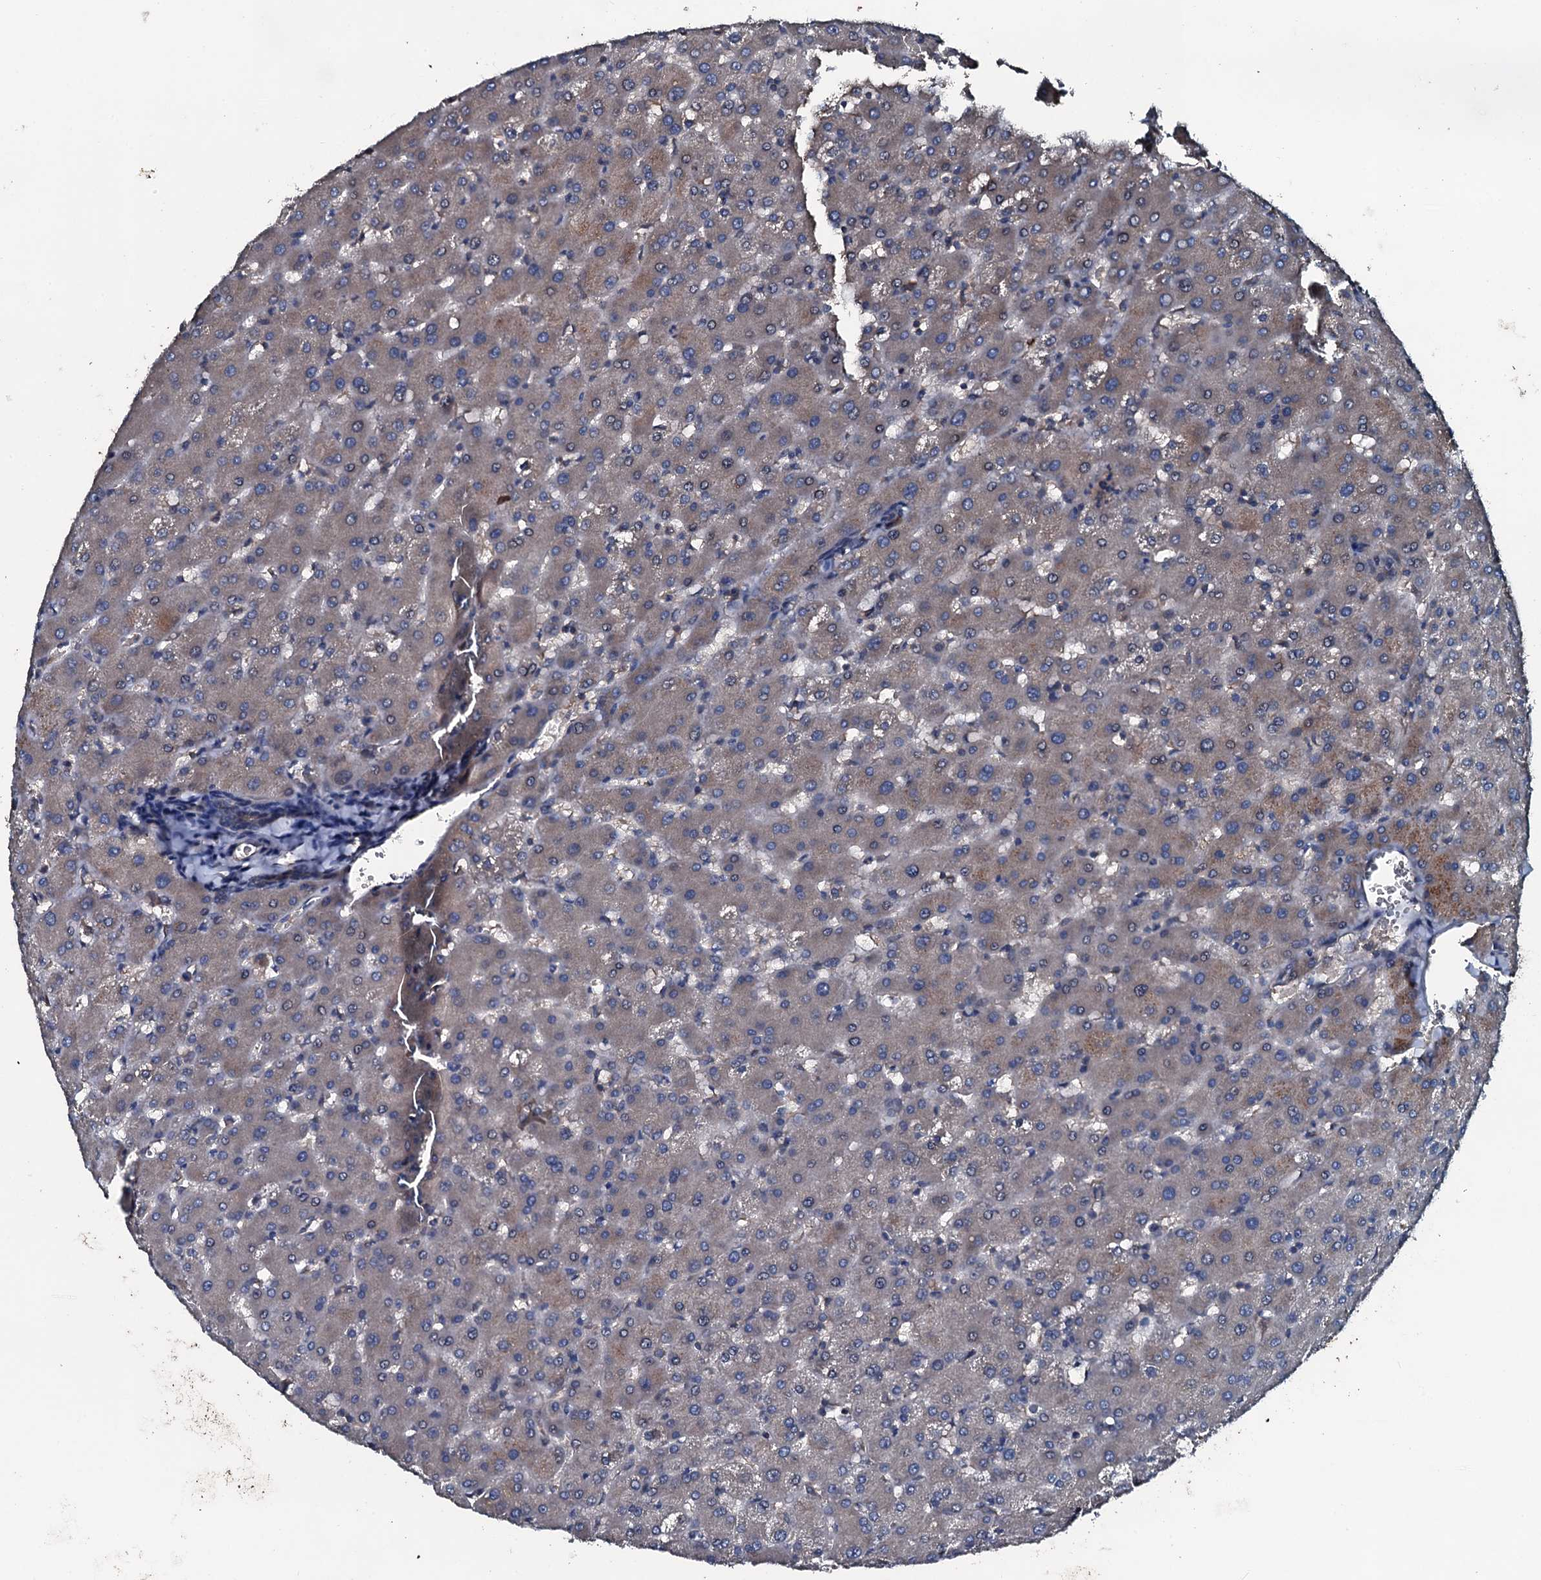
{"staining": {"intensity": "moderate", "quantity": "25%-75%", "location": "cytoplasmic/membranous"}, "tissue": "liver", "cell_type": "Cholangiocytes", "image_type": "normal", "snomed": [{"axis": "morphology", "description": "Normal tissue, NOS"}, {"axis": "topography", "description": "Liver"}], "caption": "Immunohistochemistry (DAB (3,3'-diaminobenzidine)) staining of normal liver exhibits moderate cytoplasmic/membranous protein expression in approximately 25%-75% of cholangiocytes.", "gene": "AARS1", "patient": {"sex": "female", "age": 63}}